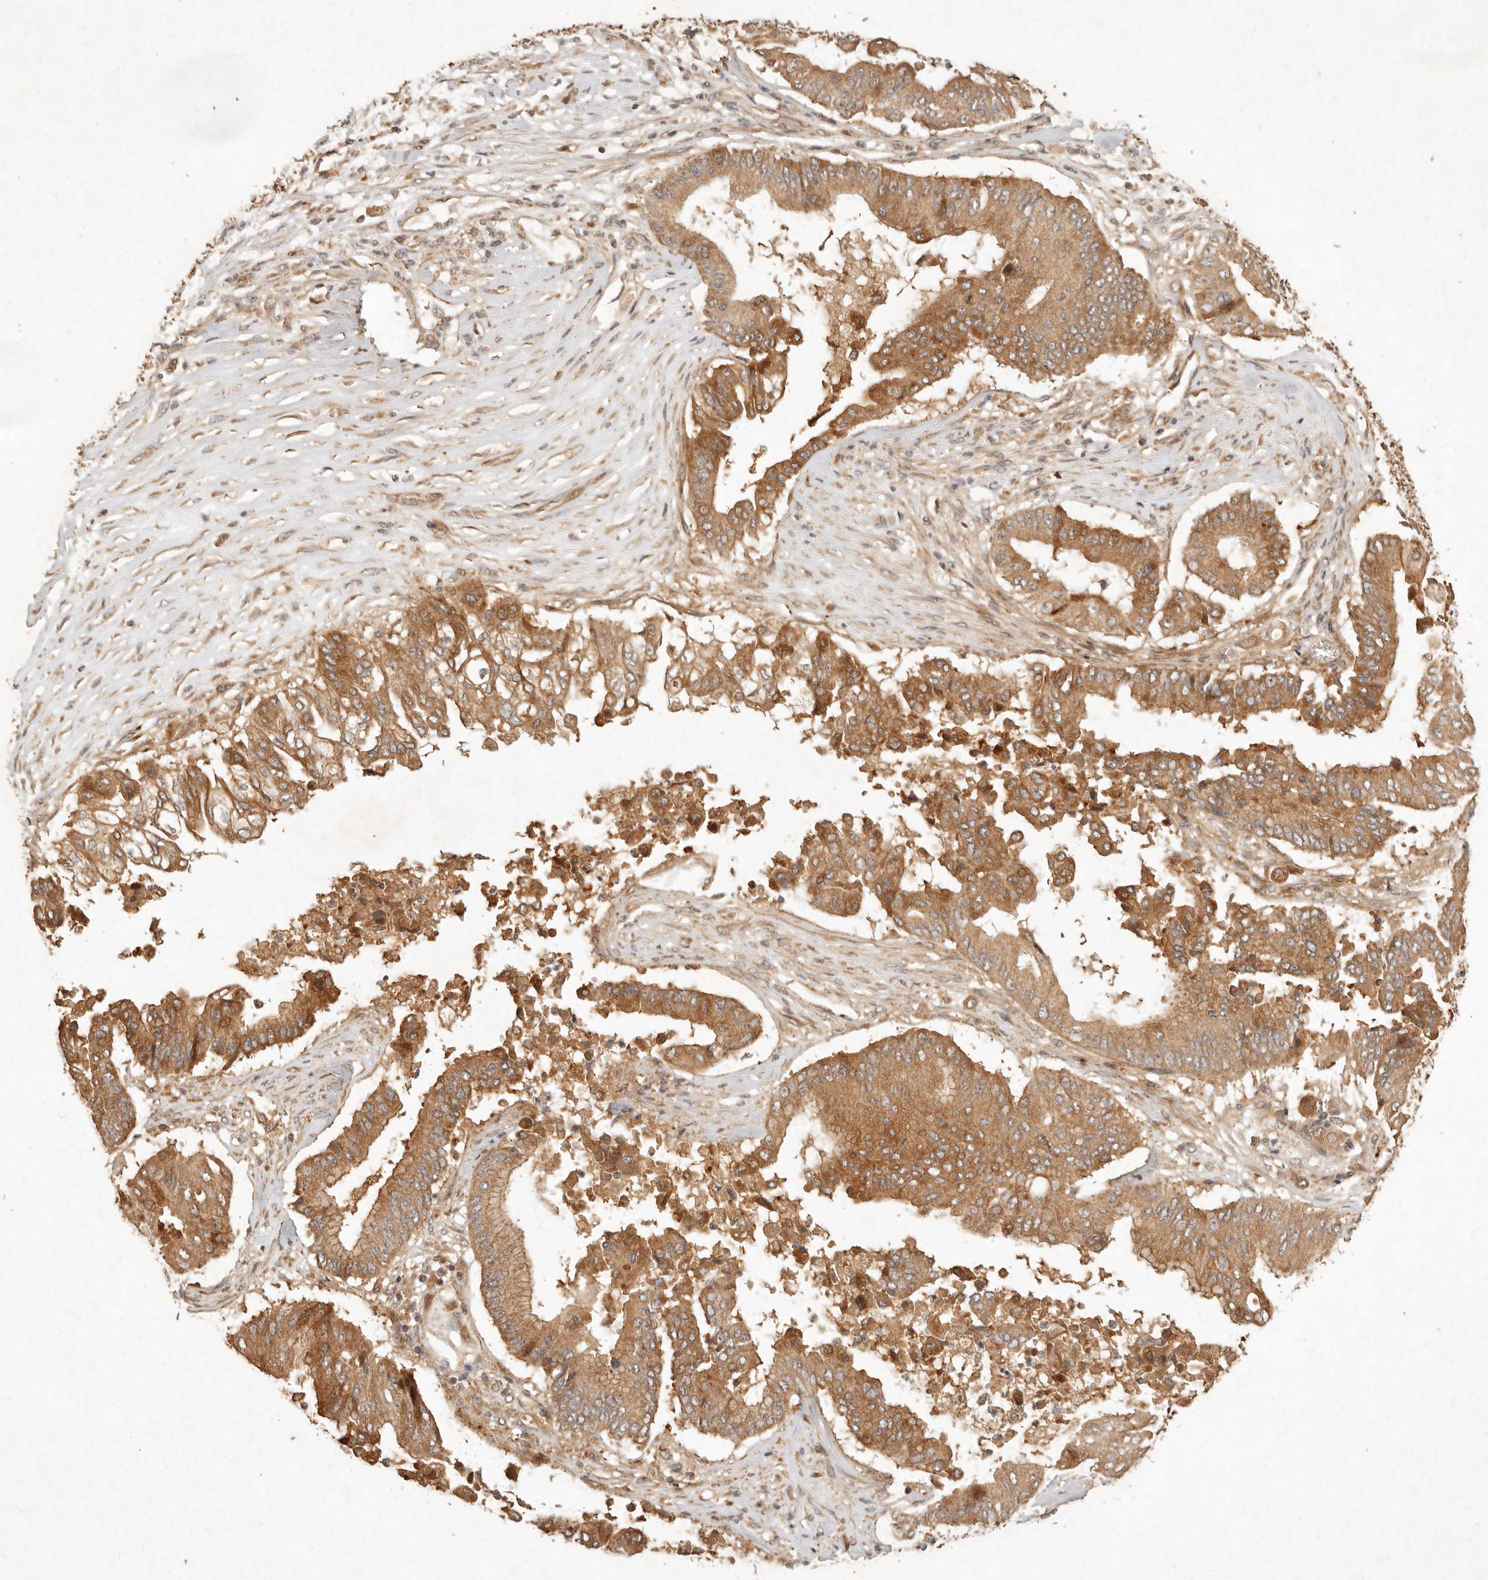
{"staining": {"intensity": "moderate", "quantity": ">75%", "location": "cytoplasmic/membranous"}, "tissue": "pancreatic cancer", "cell_type": "Tumor cells", "image_type": "cancer", "snomed": [{"axis": "morphology", "description": "Adenocarcinoma, NOS"}, {"axis": "topography", "description": "Pancreas"}], "caption": "Moderate cytoplasmic/membranous expression for a protein is seen in about >75% of tumor cells of pancreatic adenocarcinoma using immunohistochemistry (IHC).", "gene": "CLEC4C", "patient": {"sex": "female", "age": 77}}